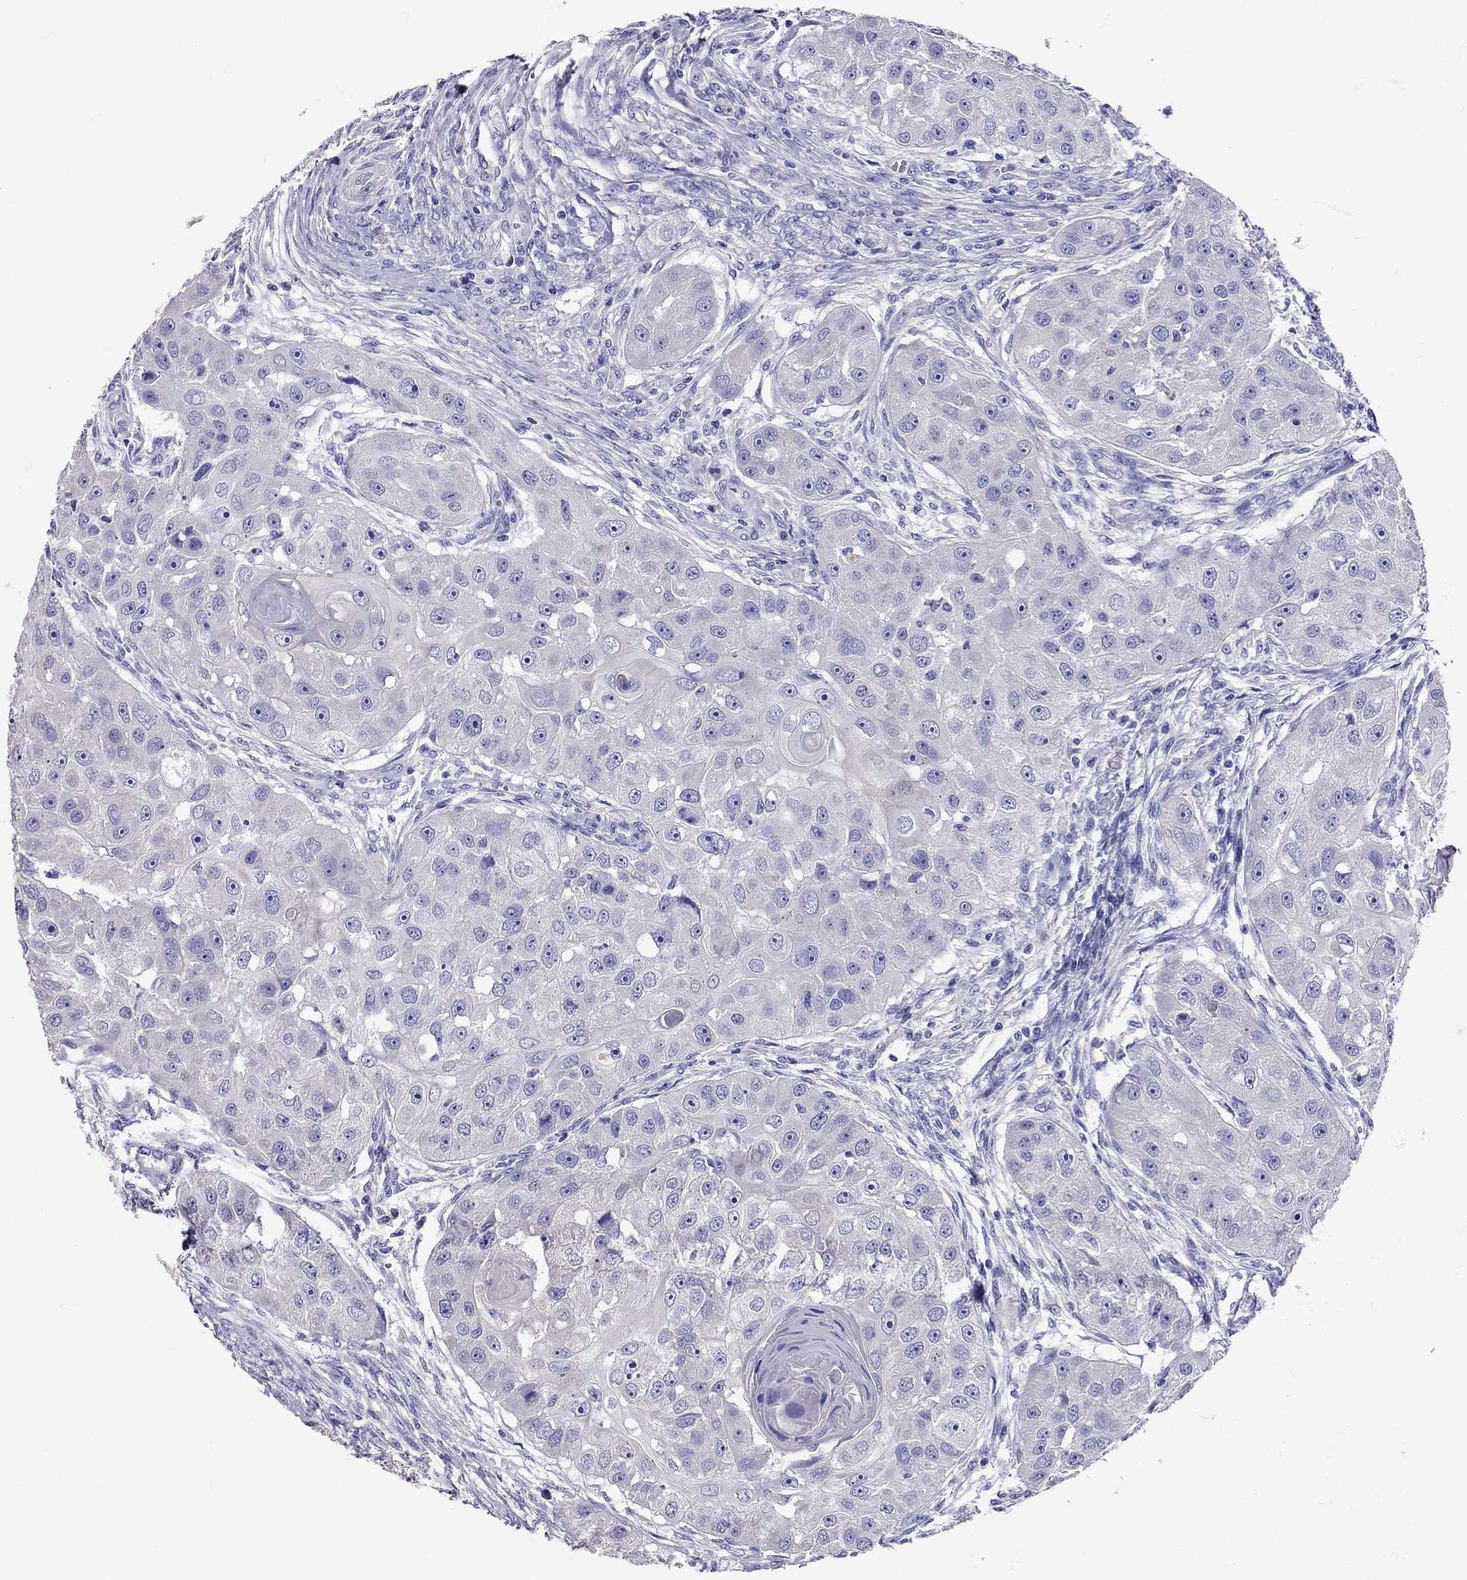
{"staining": {"intensity": "negative", "quantity": "none", "location": "none"}, "tissue": "head and neck cancer", "cell_type": "Tumor cells", "image_type": "cancer", "snomed": [{"axis": "morphology", "description": "Squamous cell carcinoma, NOS"}, {"axis": "topography", "description": "Head-Neck"}], "caption": "This micrograph is of head and neck squamous cell carcinoma stained with immunohistochemistry to label a protein in brown with the nuclei are counter-stained blue. There is no positivity in tumor cells.", "gene": "TBR1", "patient": {"sex": "male", "age": 51}}